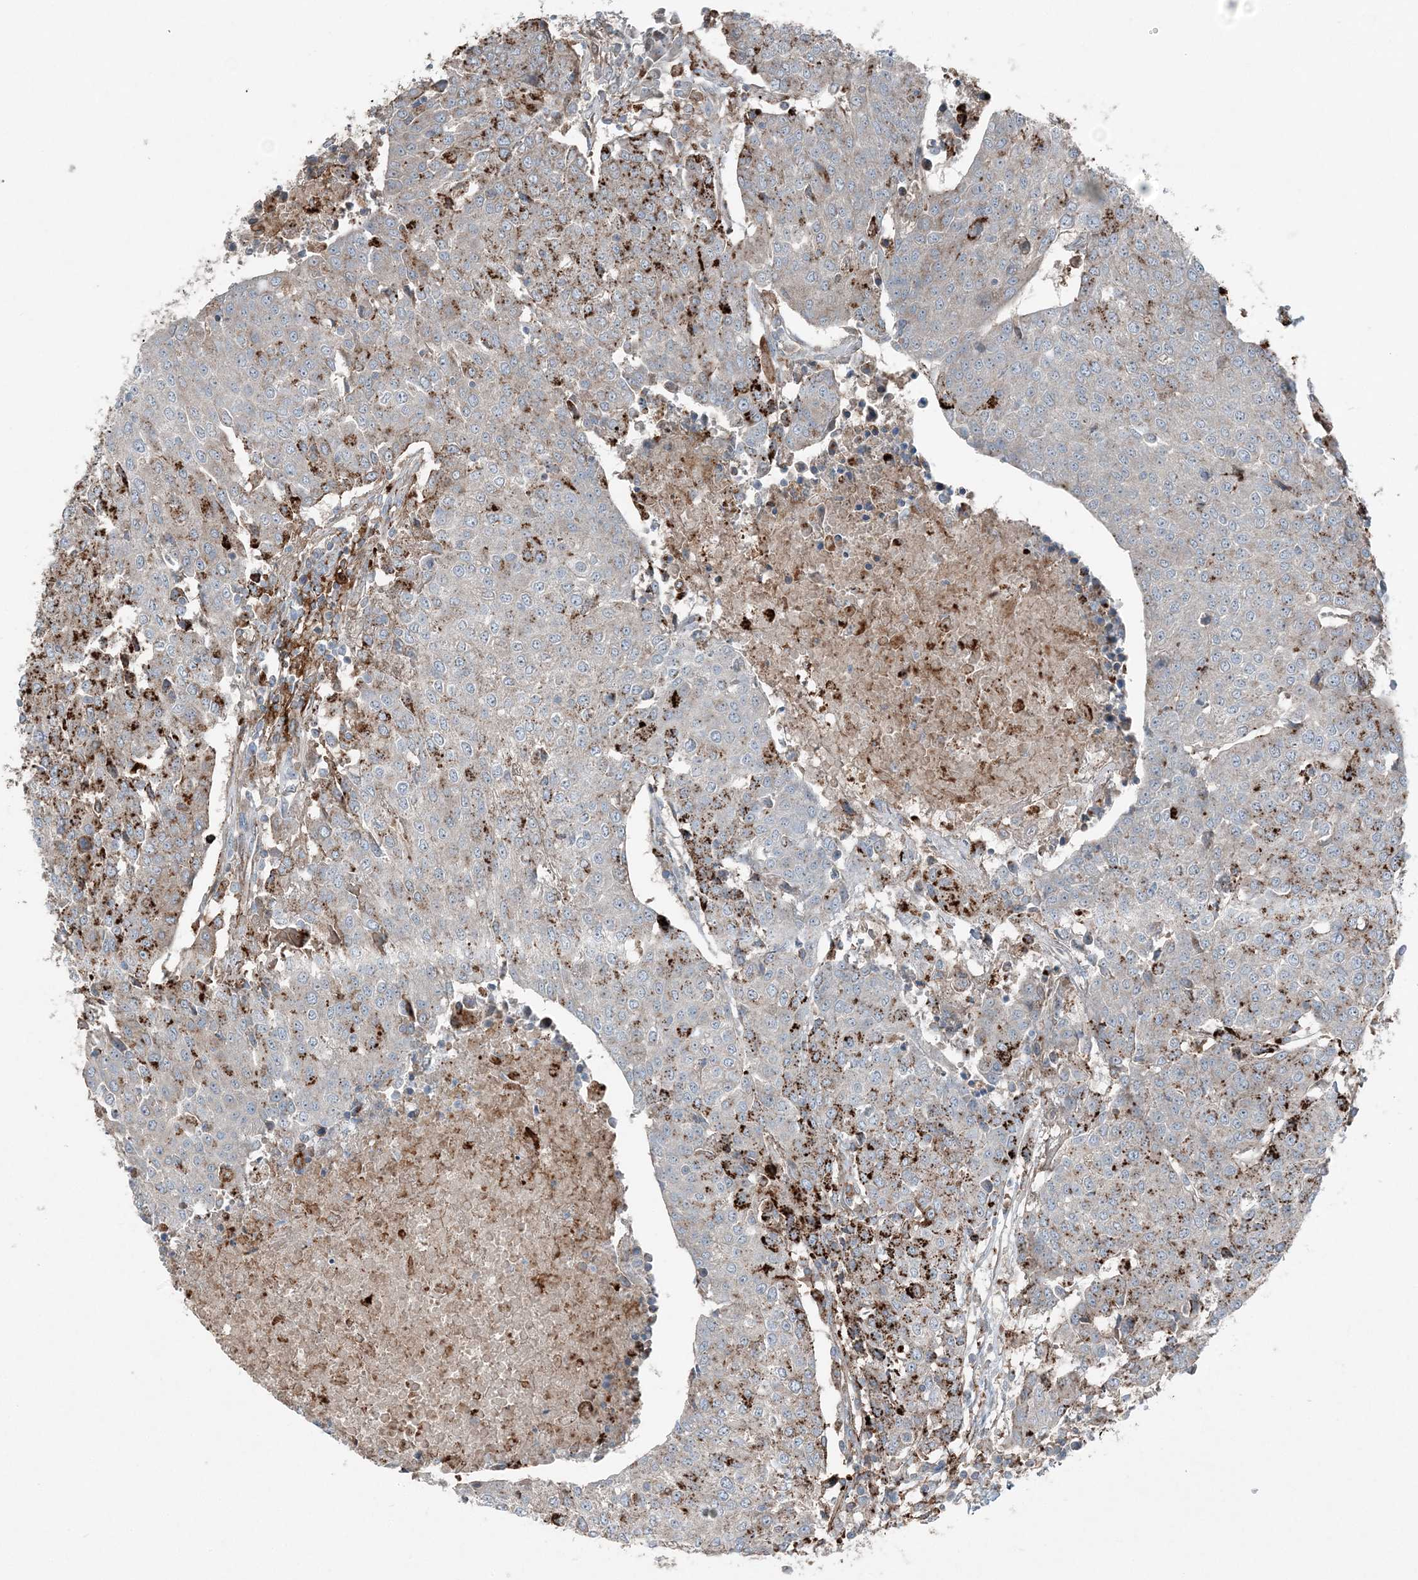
{"staining": {"intensity": "weak", "quantity": "<25%", "location": "cytoplasmic/membranous"}, "tissue": "urothelial cancer", "cell_type": "Tumor cells", "image_type": "cancer", "snomed": [{"axis": "morphology", "description": "Urothelial carcinoma, High grade"}, {"axis": "topography", "description": "Urinary bladder"}], "caption": "Micrograph shows no significant protein positivity in tumor cells of urothelial carcinoma (high-grade). (DAB IHC, high magnification).", "gene": "KY", "patient": {"sex": "female", "age": 85}}